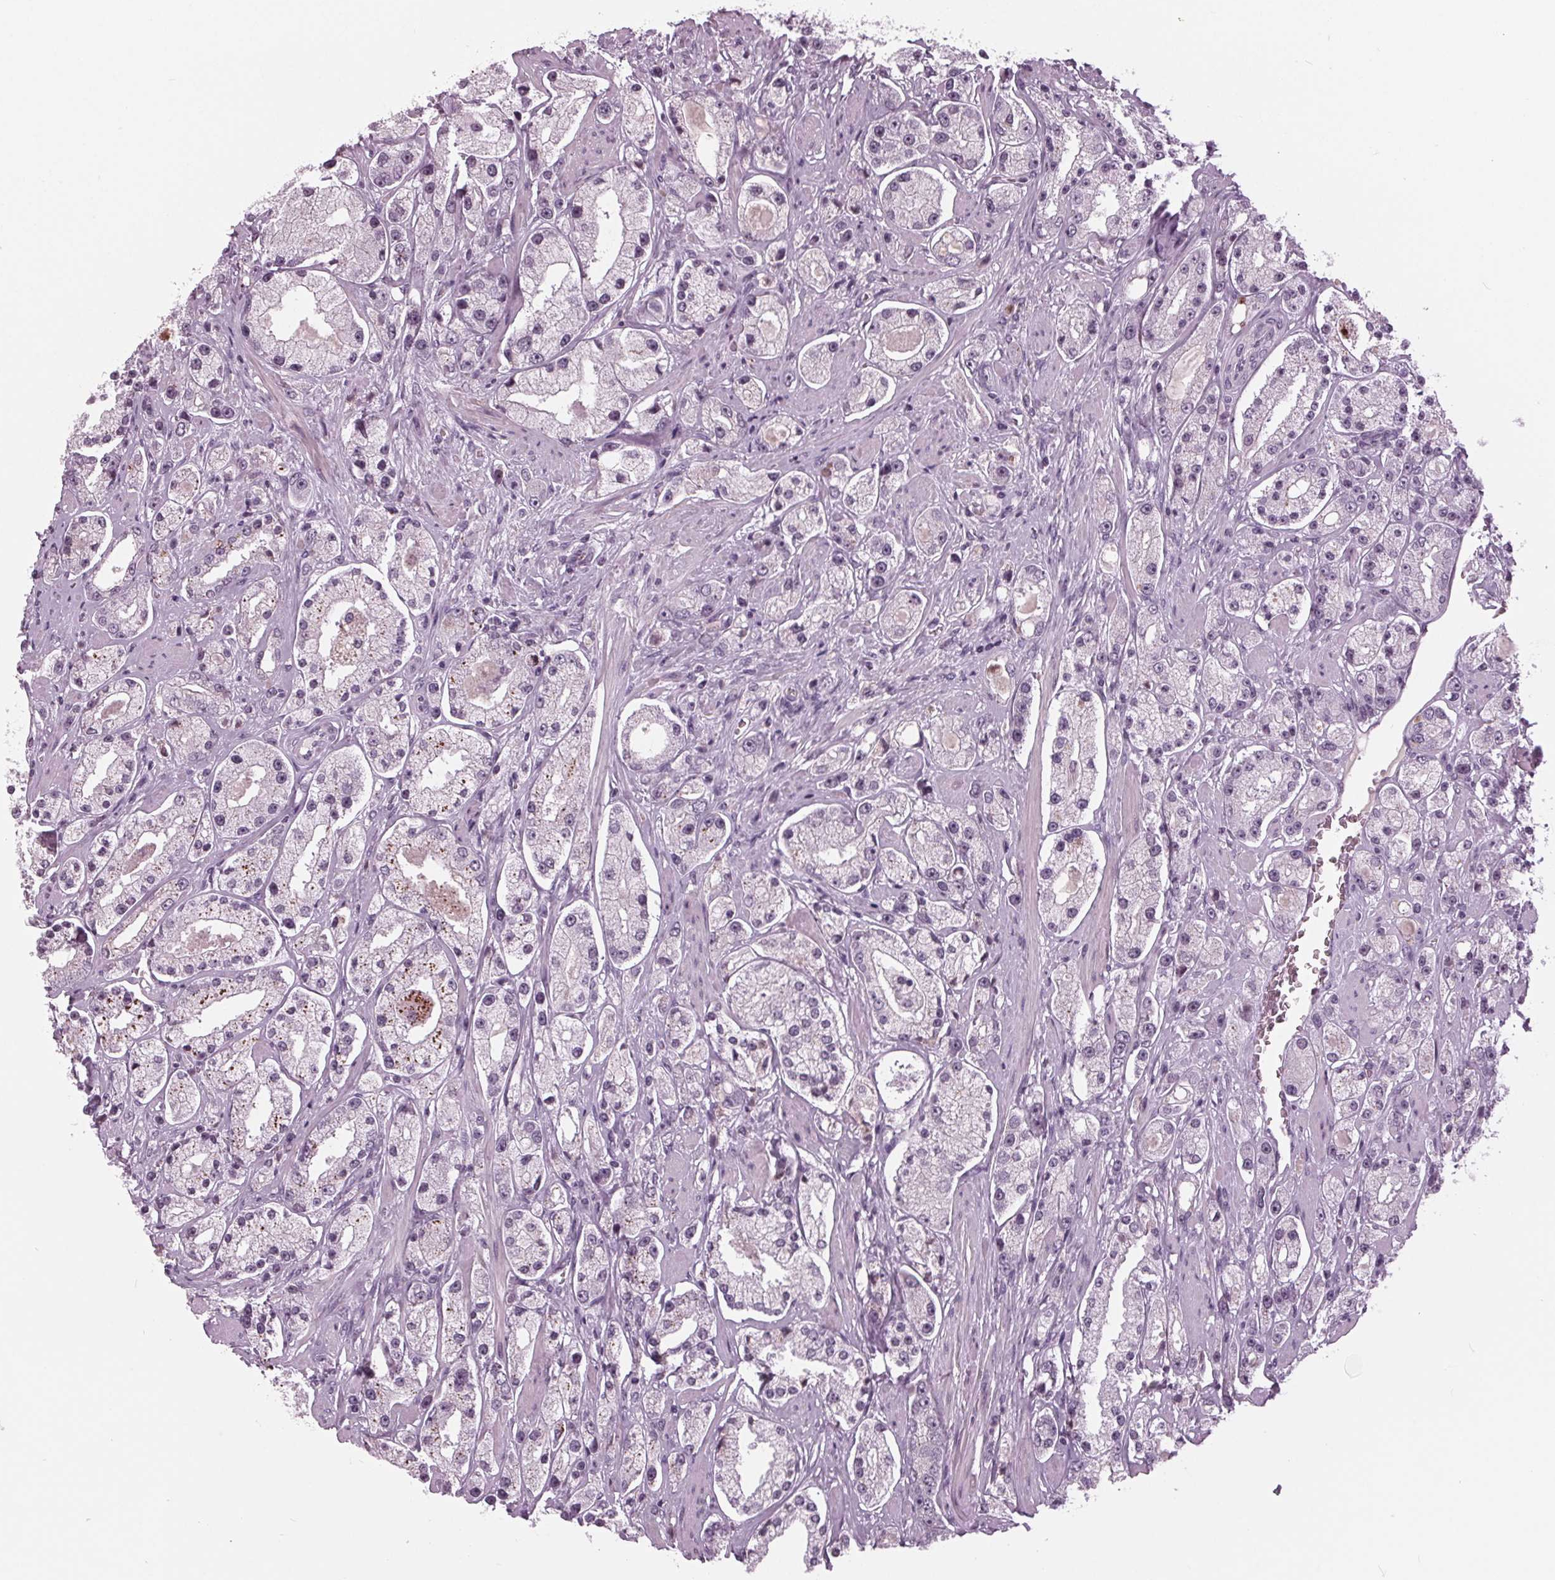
{"staining": {"intensity": "negative", "quantity": "none", "location": "none"}, "tissue": "prostate cancer", "cell_type": "Tumor cells", "image_type": "cancer", "snomed": [{"axis": "morphology", "description": "Adenocarcinoma, High grade"}, {"axis": "topography", "description": "Prostate"}], "caption": "Immunohistochemistry histopathology image of human prostate cancer stained for a protein (brown), which reveals no staining in tumor cells. The staining is performed using DAB (3,3'-diaminobenzidine) brown chromogen with nuclei counter-stained in using hematoxylin.", "gene": "SLC9A4", "patient": {"sex": "male", "age": 67}}